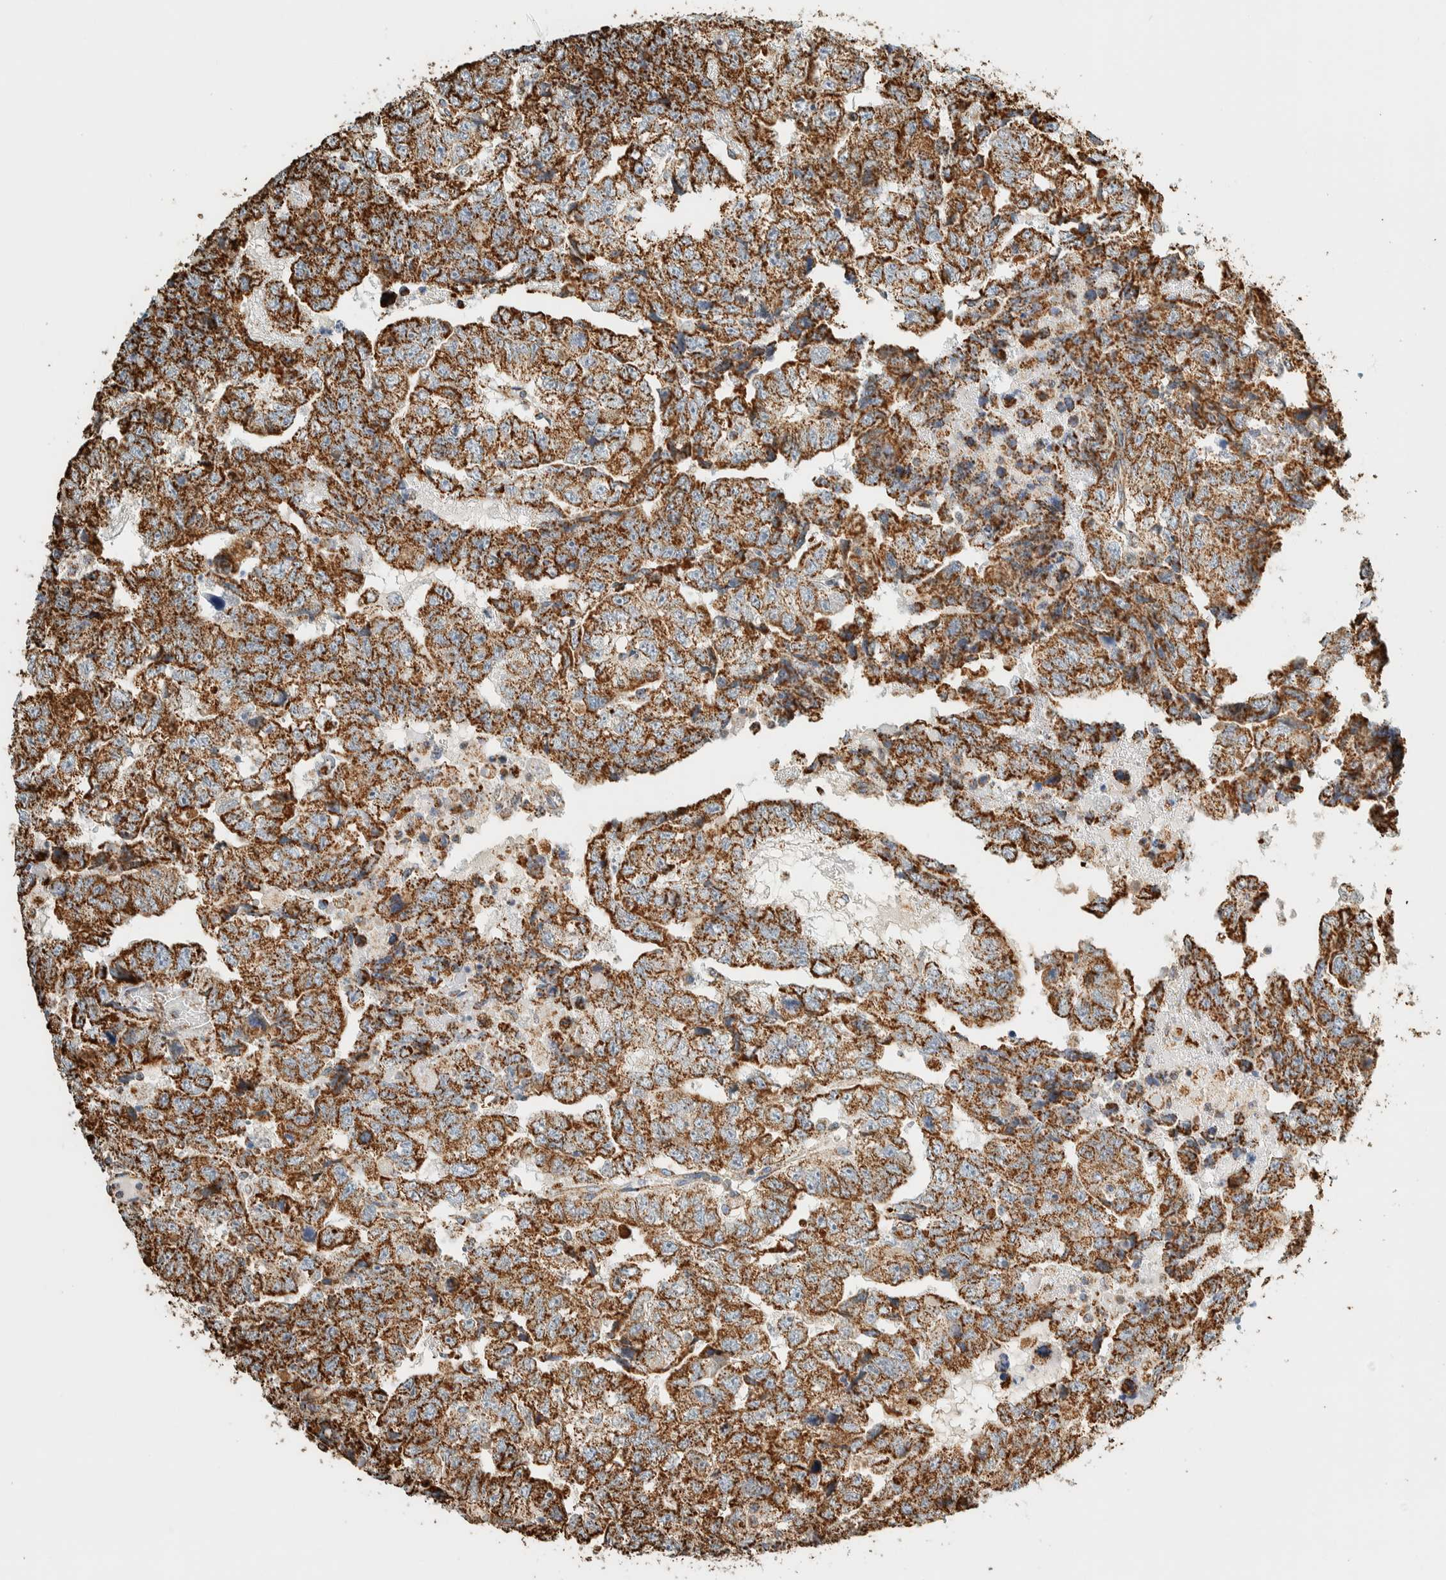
{"staining": {"intensity": "strong", "quantity": ">75%", "location": "cytoplasmic/membranous"}, "tissue": "testis cancer", "cell_type": "Tumor cells", "image_type": "cancer", "snomed": [{"axis": "morphology", "description": "Carcinoma, Embryonal, NOS"}, {"axis": "topography", "description": "Testis"}], "caption": "DAB (3,3'-diaminobenzidine) immunohistochemical staining of human testis cancer displays strong cytoplasmic/membranous protein positivity in approximately >75% of tumor cells.", "gene": "ZNF454", "patient": {"sex": "male", "age": 36}}